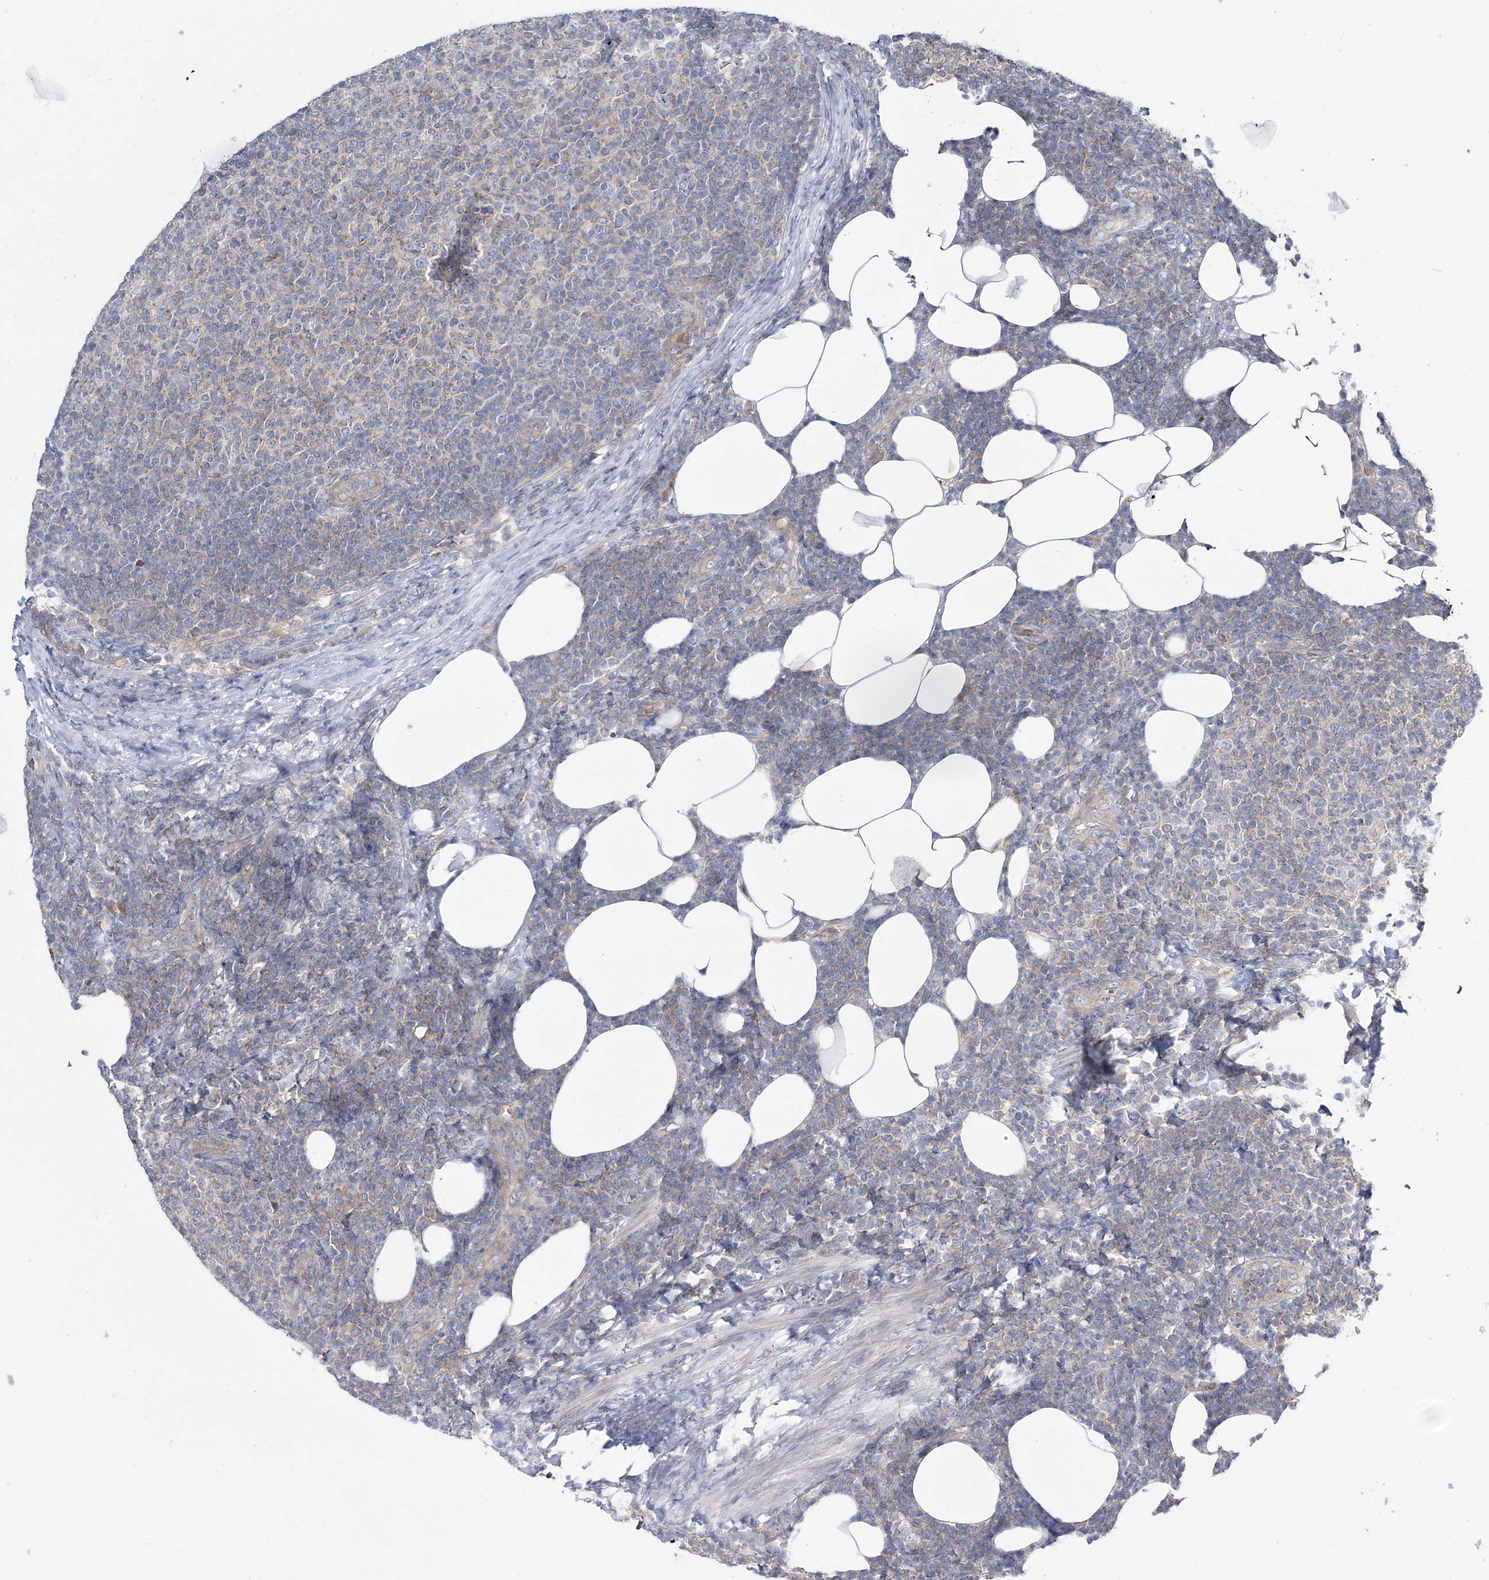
{"staining": {"intensity": "negative", "quantity": "none", "location": "none"}, "tissue": "lymphoma", "cell_type": "Tumor cells", "image_type": "cancer", "snomed": [{"axis": "morphology", "description": "Malignant lymphoma, non-Hodgkin's type, Low grade"}, {"axis": "topography", "description": "Lymph node"}], "caption": "IHC image of human lymphoma stained for a protein (brown), which shows no positivity in tumor cells. (Brightfield microscopy of DAB immunohistochemistry (IHC) at high magnification).", "gene": "ATP11B", "patient": {"sex": "male", "age": 66}}